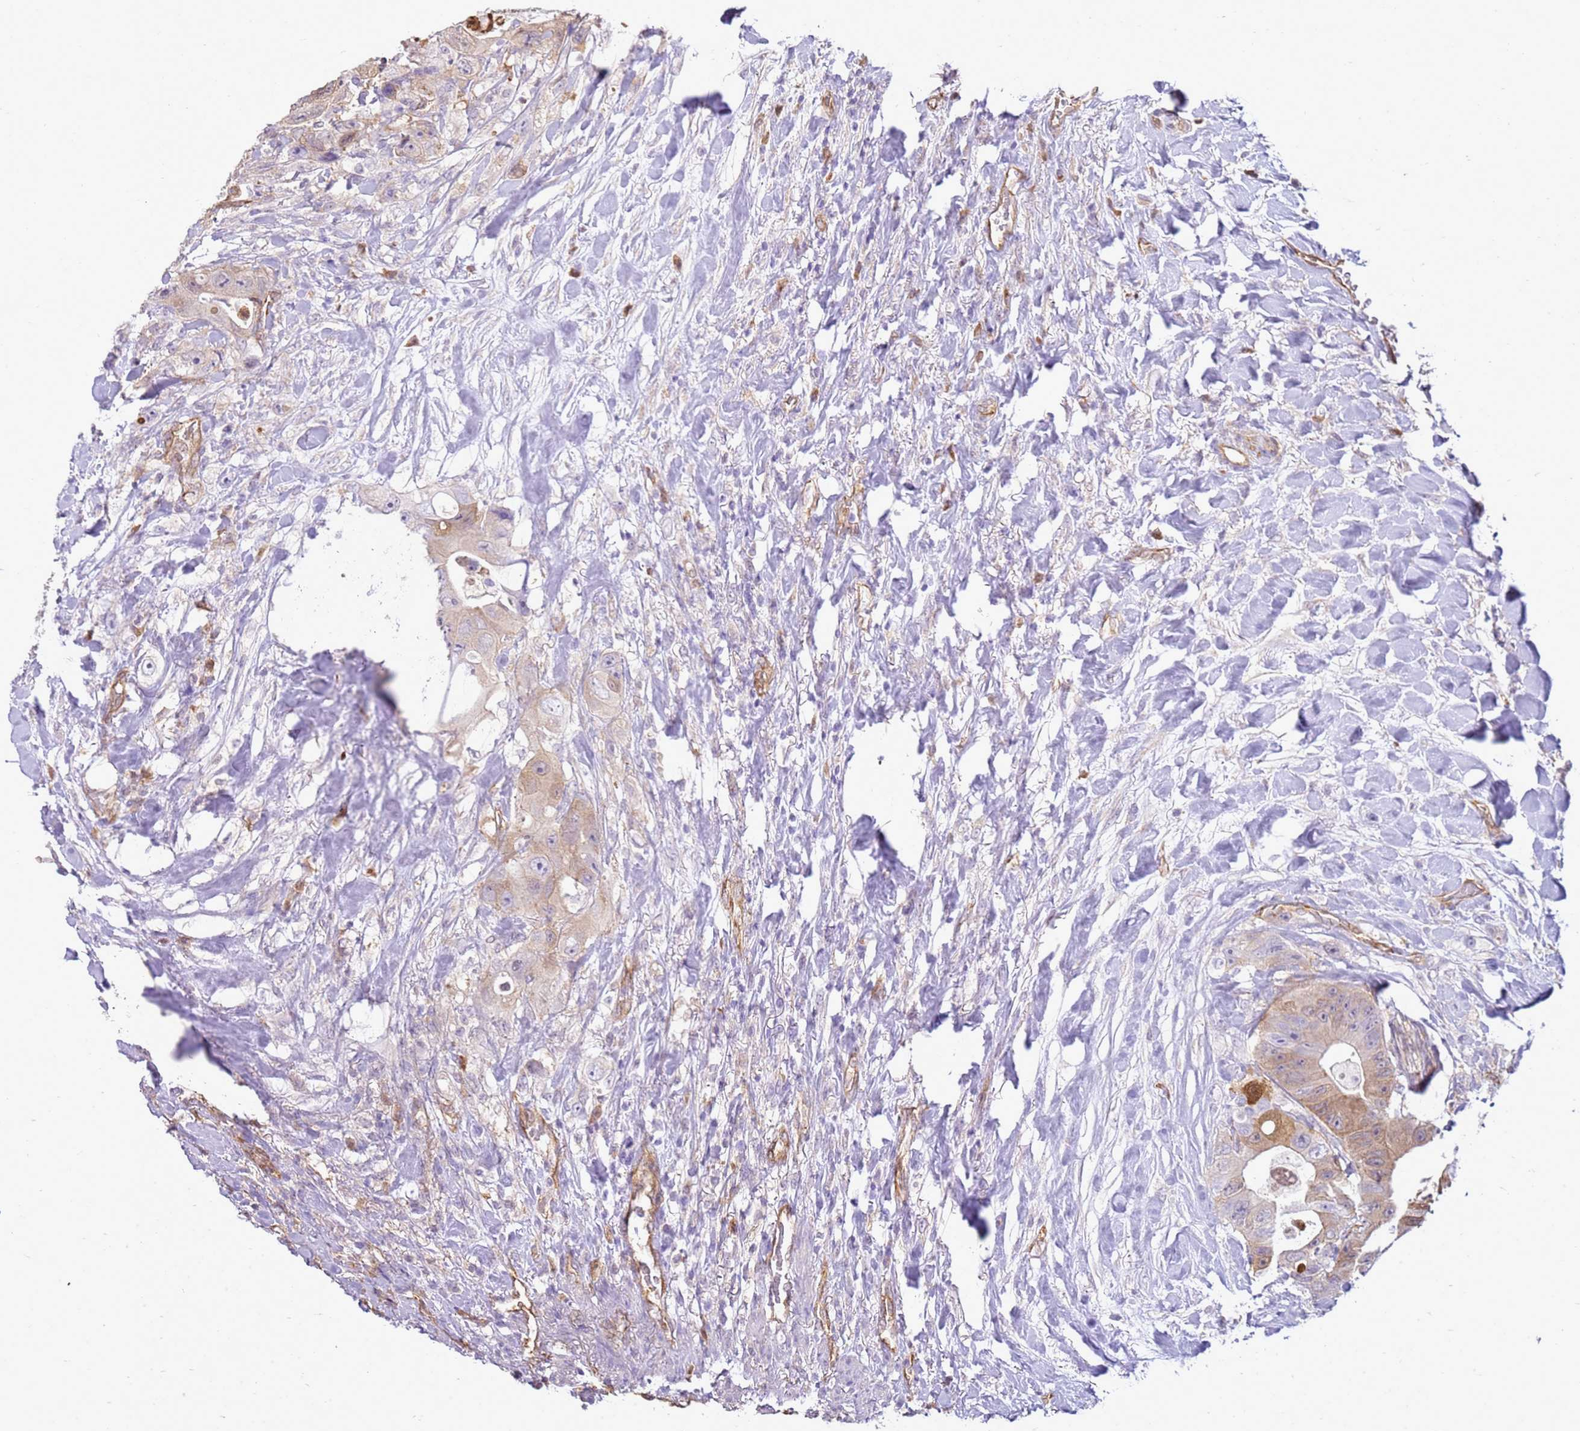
{"staining": {"intensity": "moderate", "quantity": "<25%", "location": "cytoplasmic/membranous"}, "tissue": "colorectal cancer", "cell_type": "Tumor cells", "image_type": "cancer", "snomed": [{"axis": "morphology", "description": "Adenocarcinoma, NOS"}, {"axis": "topography", "description": "Colon"}], "caption": "Colorectal adenocarcinoma stained with DAB (3,3'-diaminobenzidine) IHC demonstrates low levels of moderate cytoplasmic/membranous positivity in approximately <25% of tumor cells.", "gene": "YWHAE", "patient": {"sex": "female", "age": 46}}